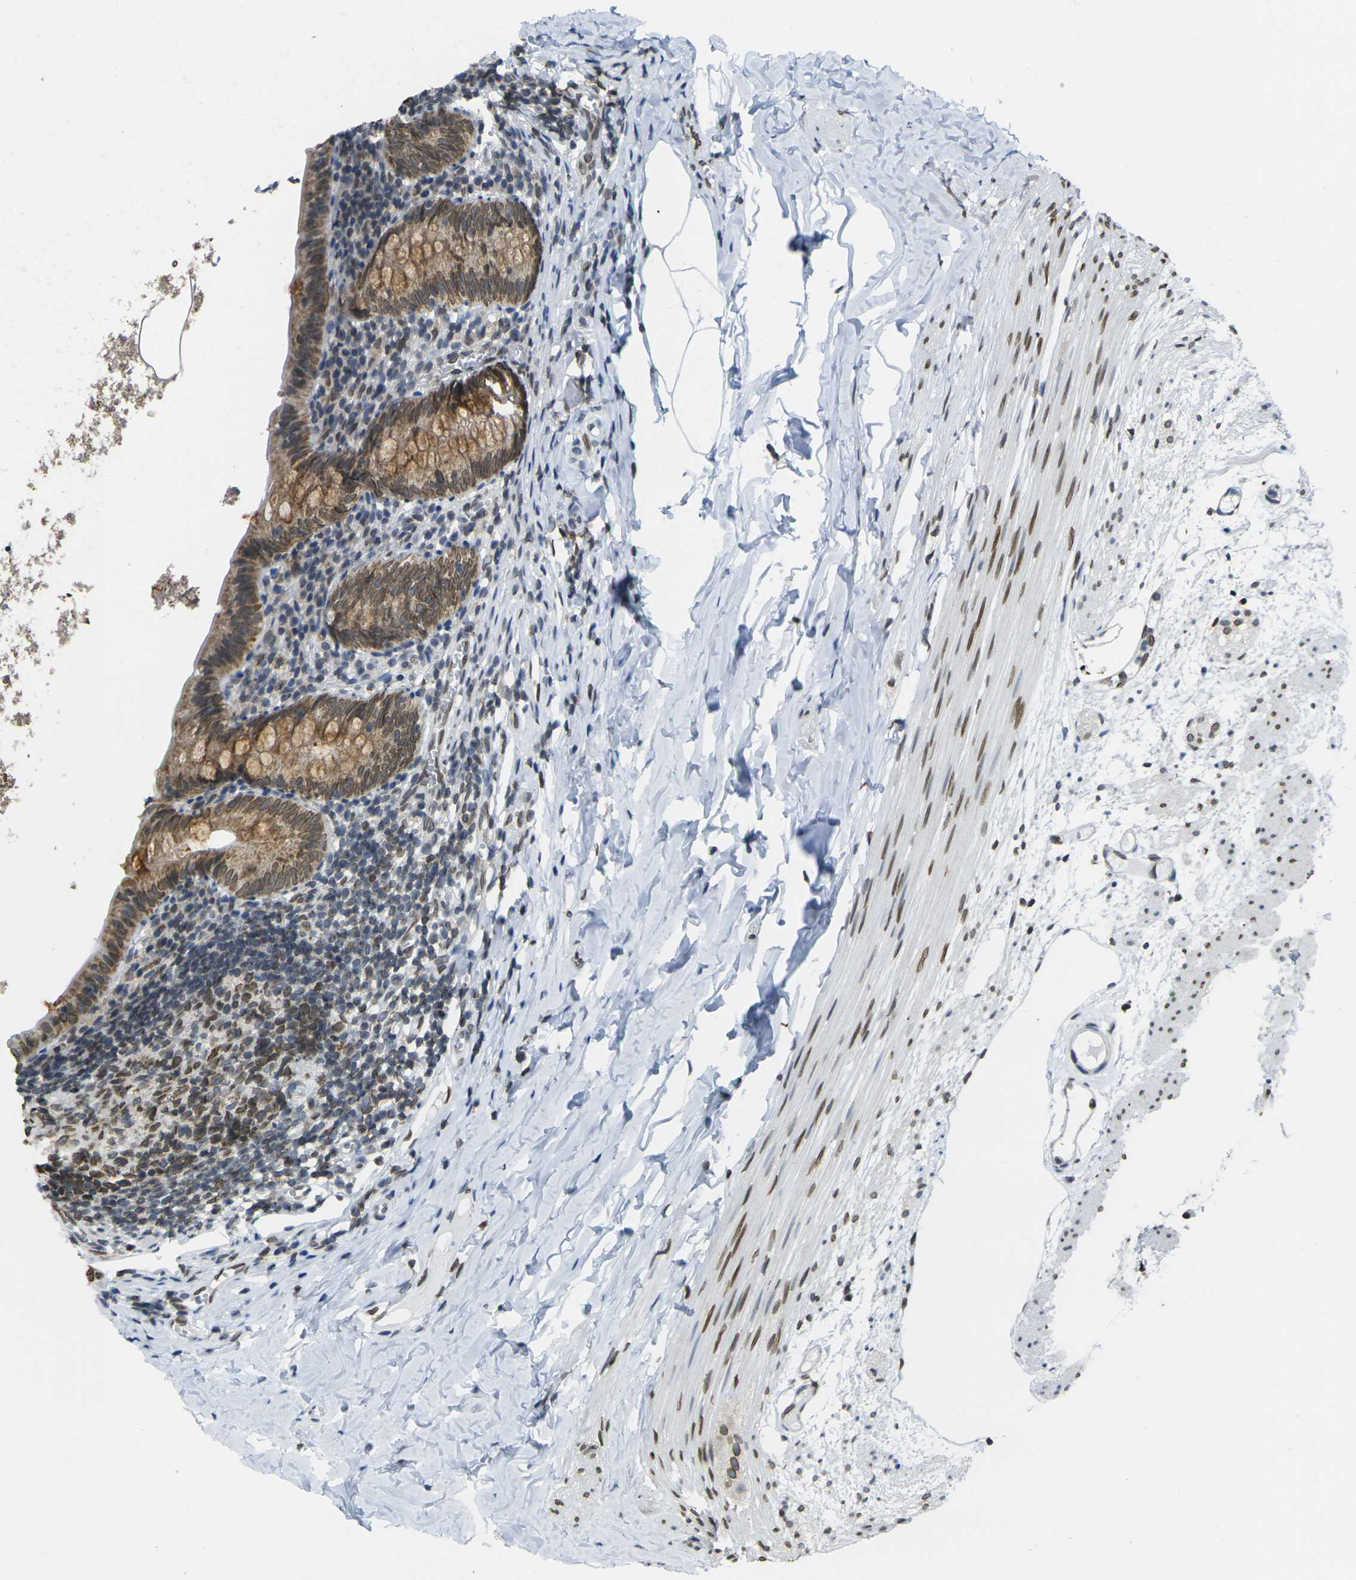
{"staining": {"intensity": "moderate", "quantity": ">75%", "location": "cytoplasmic/membranous,nuclear"}, "tissue": "appendix", "cell_type": "Glandular cells", "image_type": "normal", "snomed": [{"axis": "morphology", "description": "Normal tissue, NOS"}, {"axis": "topography", "description": "Appendix"}], "caption": "IHC staining of normal appendix, which shows medium levels of moderate cytoplasmic/membranous,nuclear staining in about >75% of glandular cells indicating moderate cytoplasmic/membranous,nuclear protein staining. The staining was performed using DAB (brown) for protein detection and nuclei were counterstained in hematoxylin (blue).", "gene": "BRDT", "patient": {"sex": "female", "age": 10}}